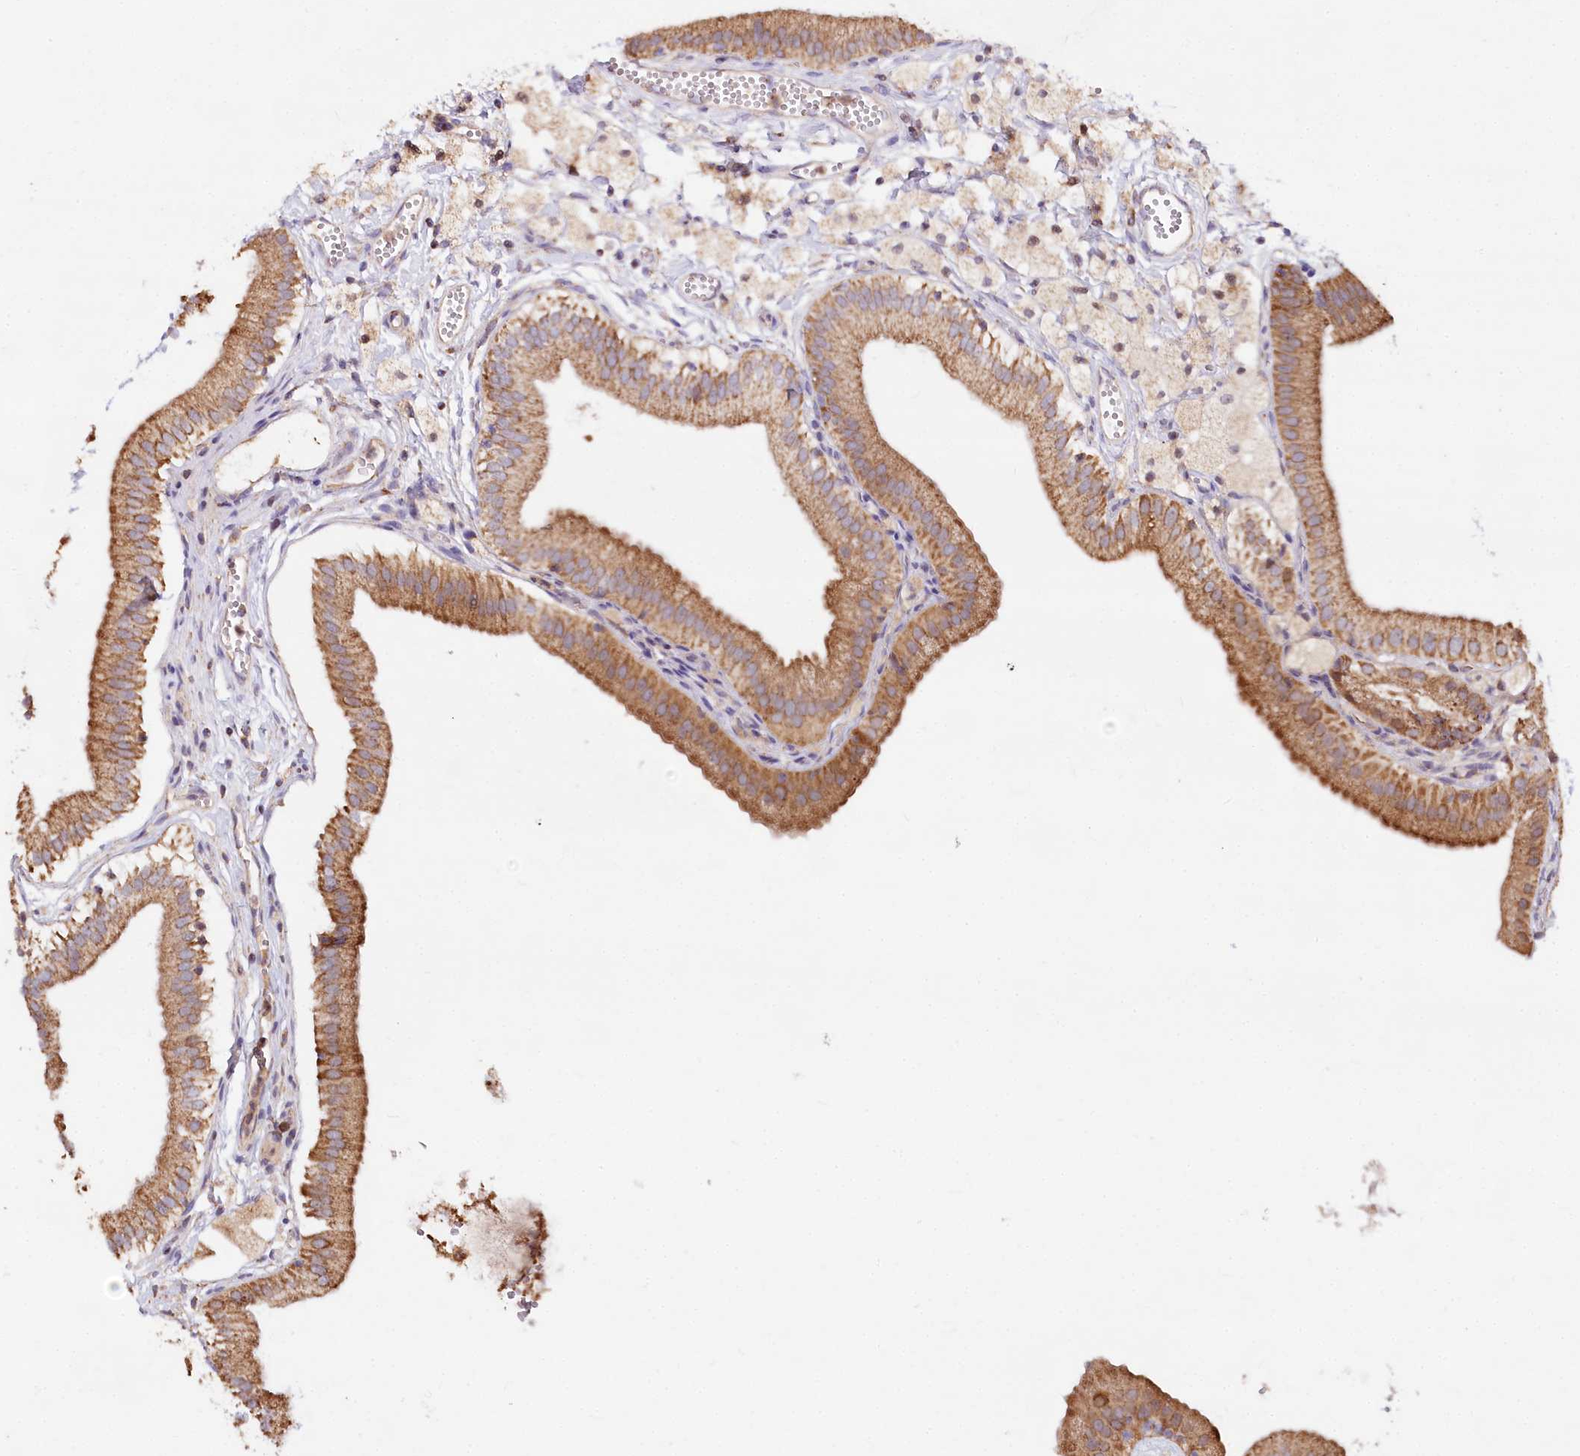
{"staining": {"intensity": "moderate", "quantity": ">75%", "location": "cytoplasmic/membranous"}, "tissue": "gallbladder", "cell_type": "Glandular cells", "image_type": "normal", "snomed": [{"axis": "morphology", "description": "Normal tissue, NOS"}, {"axis": "topography", "description": "Gallbladder"}], "caption": "Immunohistochemical staining of normal human gallbladder exhibits >75% levels of moderate cytoplasmic/membranous protein staining in approximately >75% of glandular cells.", "gene": "TASOR2", "patient": {"sex": "male", "age": 55}}